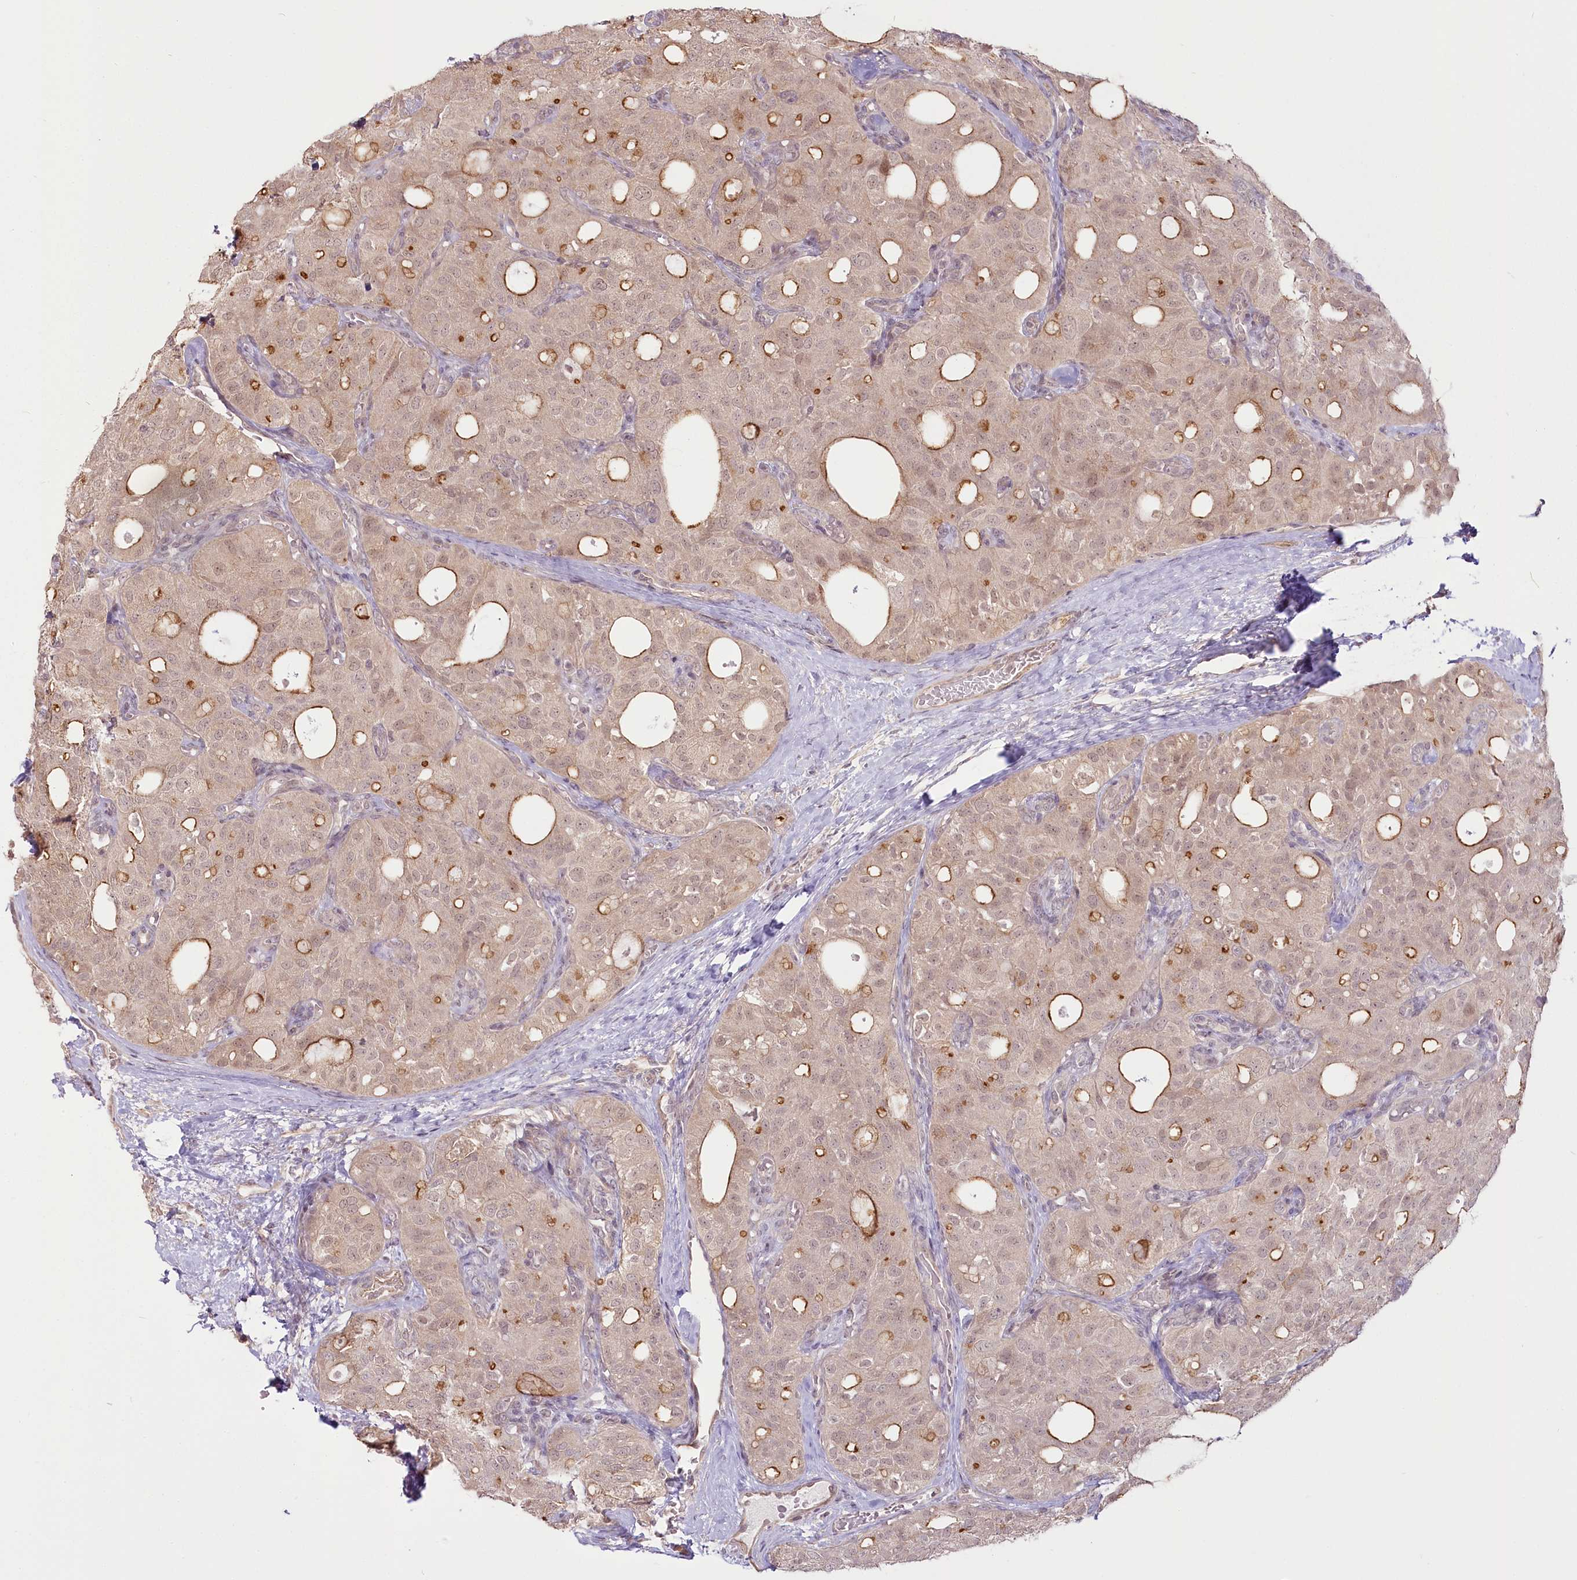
{"staining": {"intensity": "moderate", "quantity": "<25%", "location": "cytoplasmic/membranous,nuclear"}, "tissue": "thyroid cancer", "cell_type": "Tumor cells", "image_type": "cancer", "snomed": [{"axis": "morphology", "description": "Follicular adenoma carcinoma, NOS"}, {"axis": "topography", "description": "Thyroid gland"}], "caption": "High-power microscopy captured an immunohistochemistry micrograph of follicular adenoma carcinoma (thyroid), revealing moderate cytoplasmic/membranous and nuclear expression in approximately <25% of tumor cells.", "gene": "R3HDM2", "patient": {"sex": "male", "age": 75}}